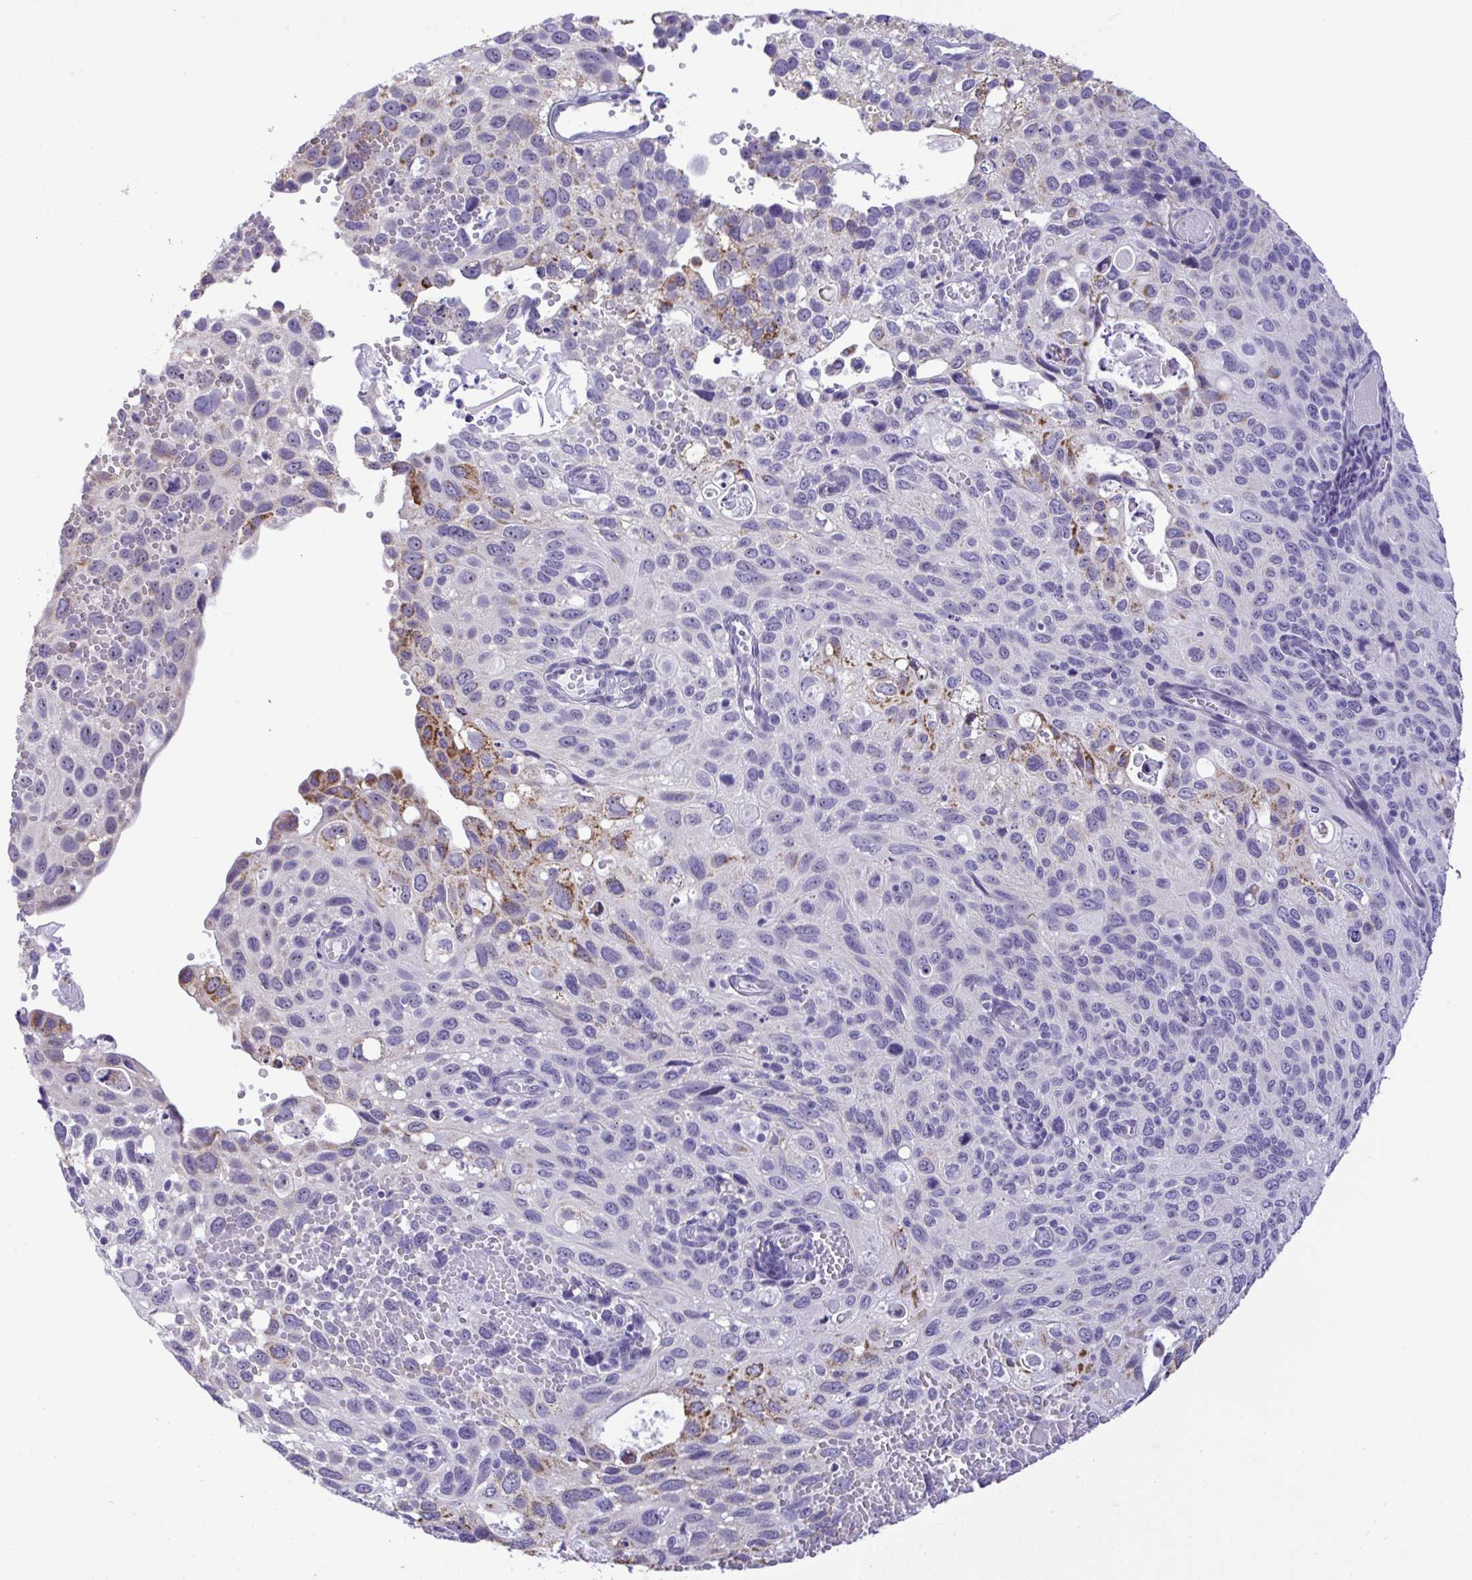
{"staining": {"intensity": "moderate", "quantity": "<25%", "location": "cytoplasmic/membranous"}, "tissue": "cervical cancer", "cell_type": "Tumor cells", "image_type": "cancer", "snomed": [{"axis": "morphology", "description": "Squamous cell carcinoma, NOS"}, {"axis": "topography", "description": "Cervix"}], "caption": "IHC (DAB) staining of human cervical cancer (squamous cell carcinoma) demonstrates moderate cytoplasmic/membranous protein expression in approximately <25% of tumor cells.", "gene": "YBX2", "patient": {"sex": "female", "age": 70}}